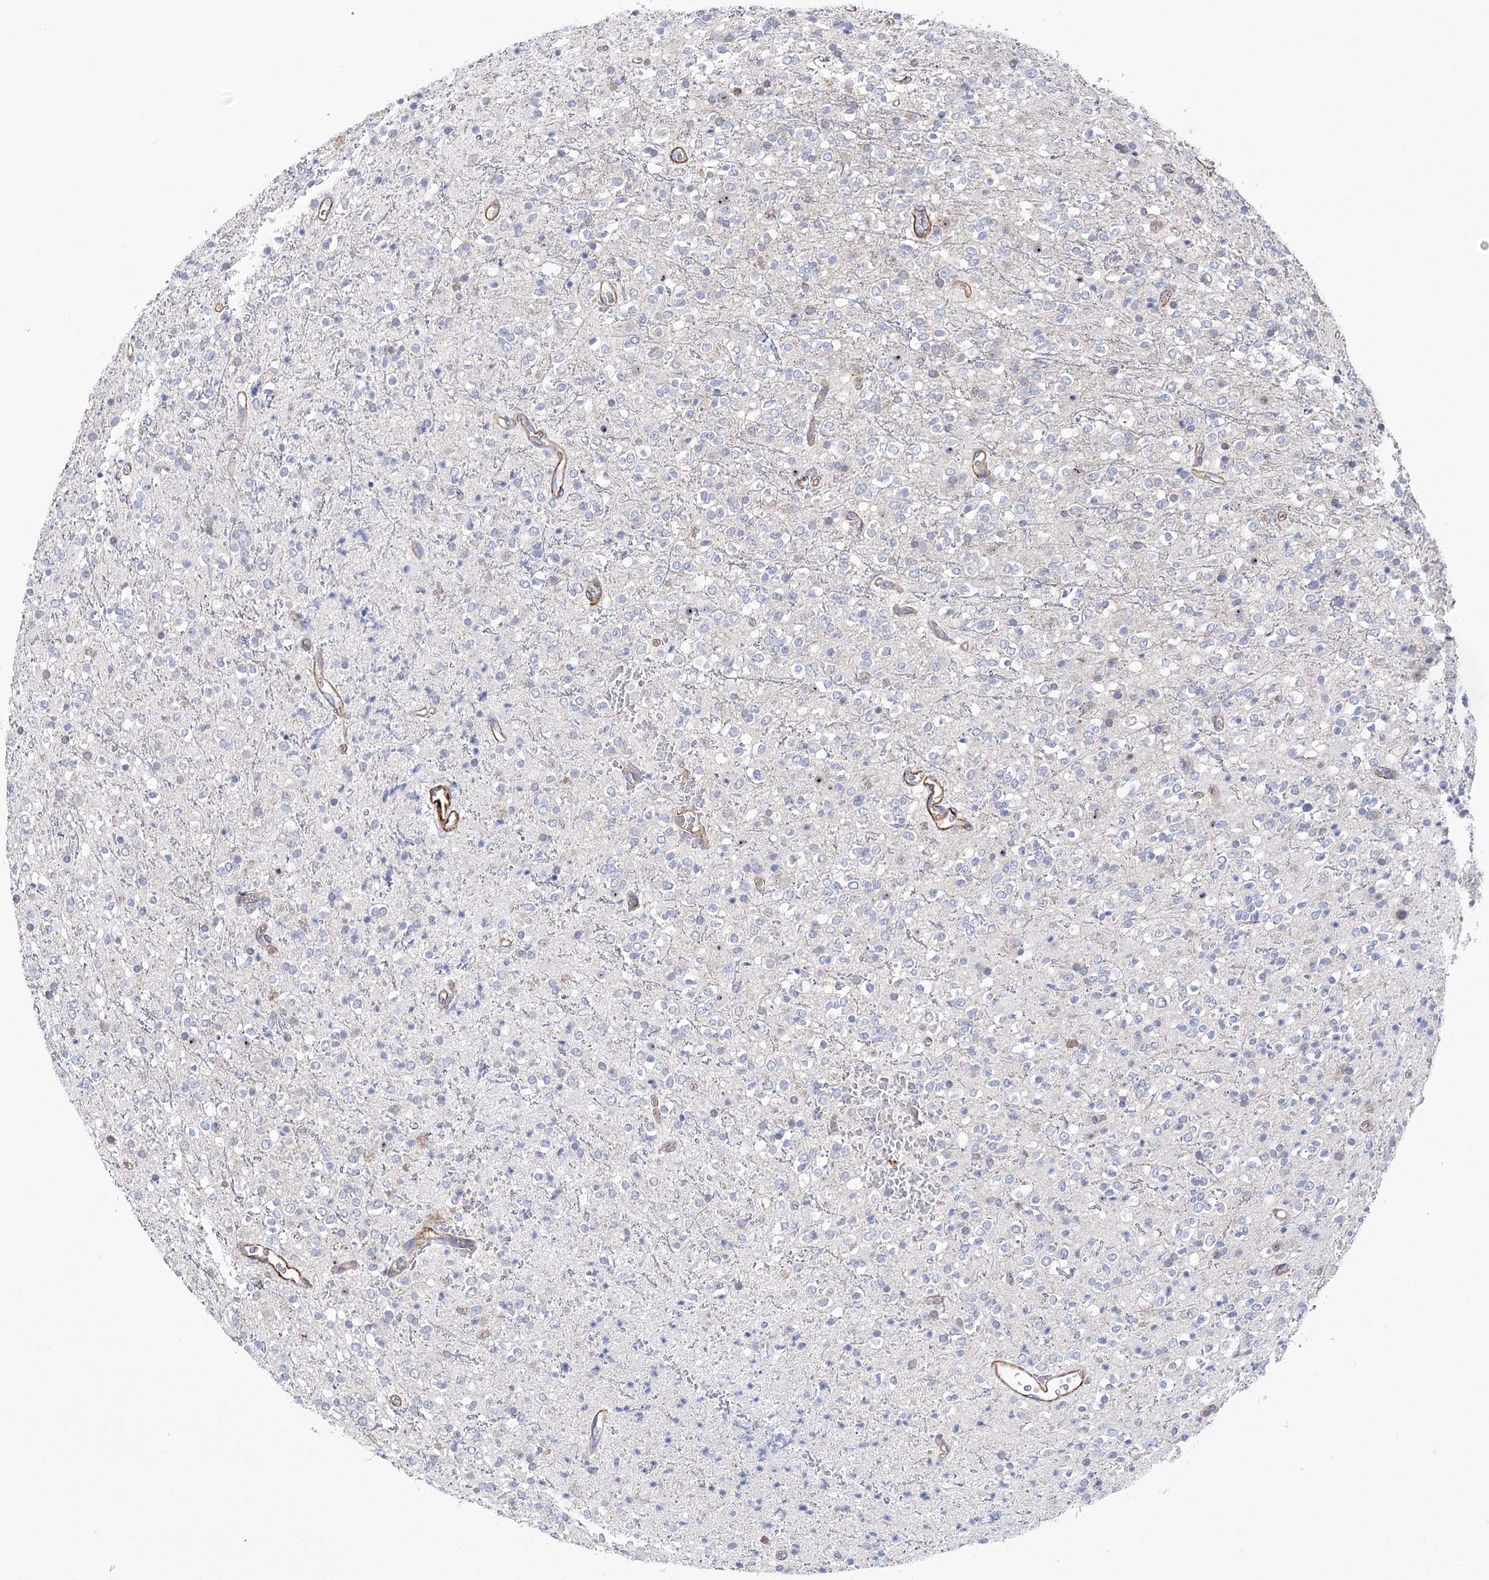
{"staining": {"intensity": "negative", "quantity": "none", "location": "none"}, "tissue": "glioma", "cell_type": "Tumor cells", "image_type": "cancer", "snomed": [{"axis": "morphology", "description": "Glioma, malignant, High grade"}, {"axis": "topography", "description": "Brain"}], "caption": "Micrograph shows no protein expression in tumor cells of high-grade glioma (malignant) tissue. The staining was performed using DAB (3,3'-diaminobenzidine) to visualize the protein expression in brown, while the nuclei were stained in blue with hematoxylin (Magnification: 20x).", "gene": "WASHC3", "patient": {"sex": "male", "age": 34}}